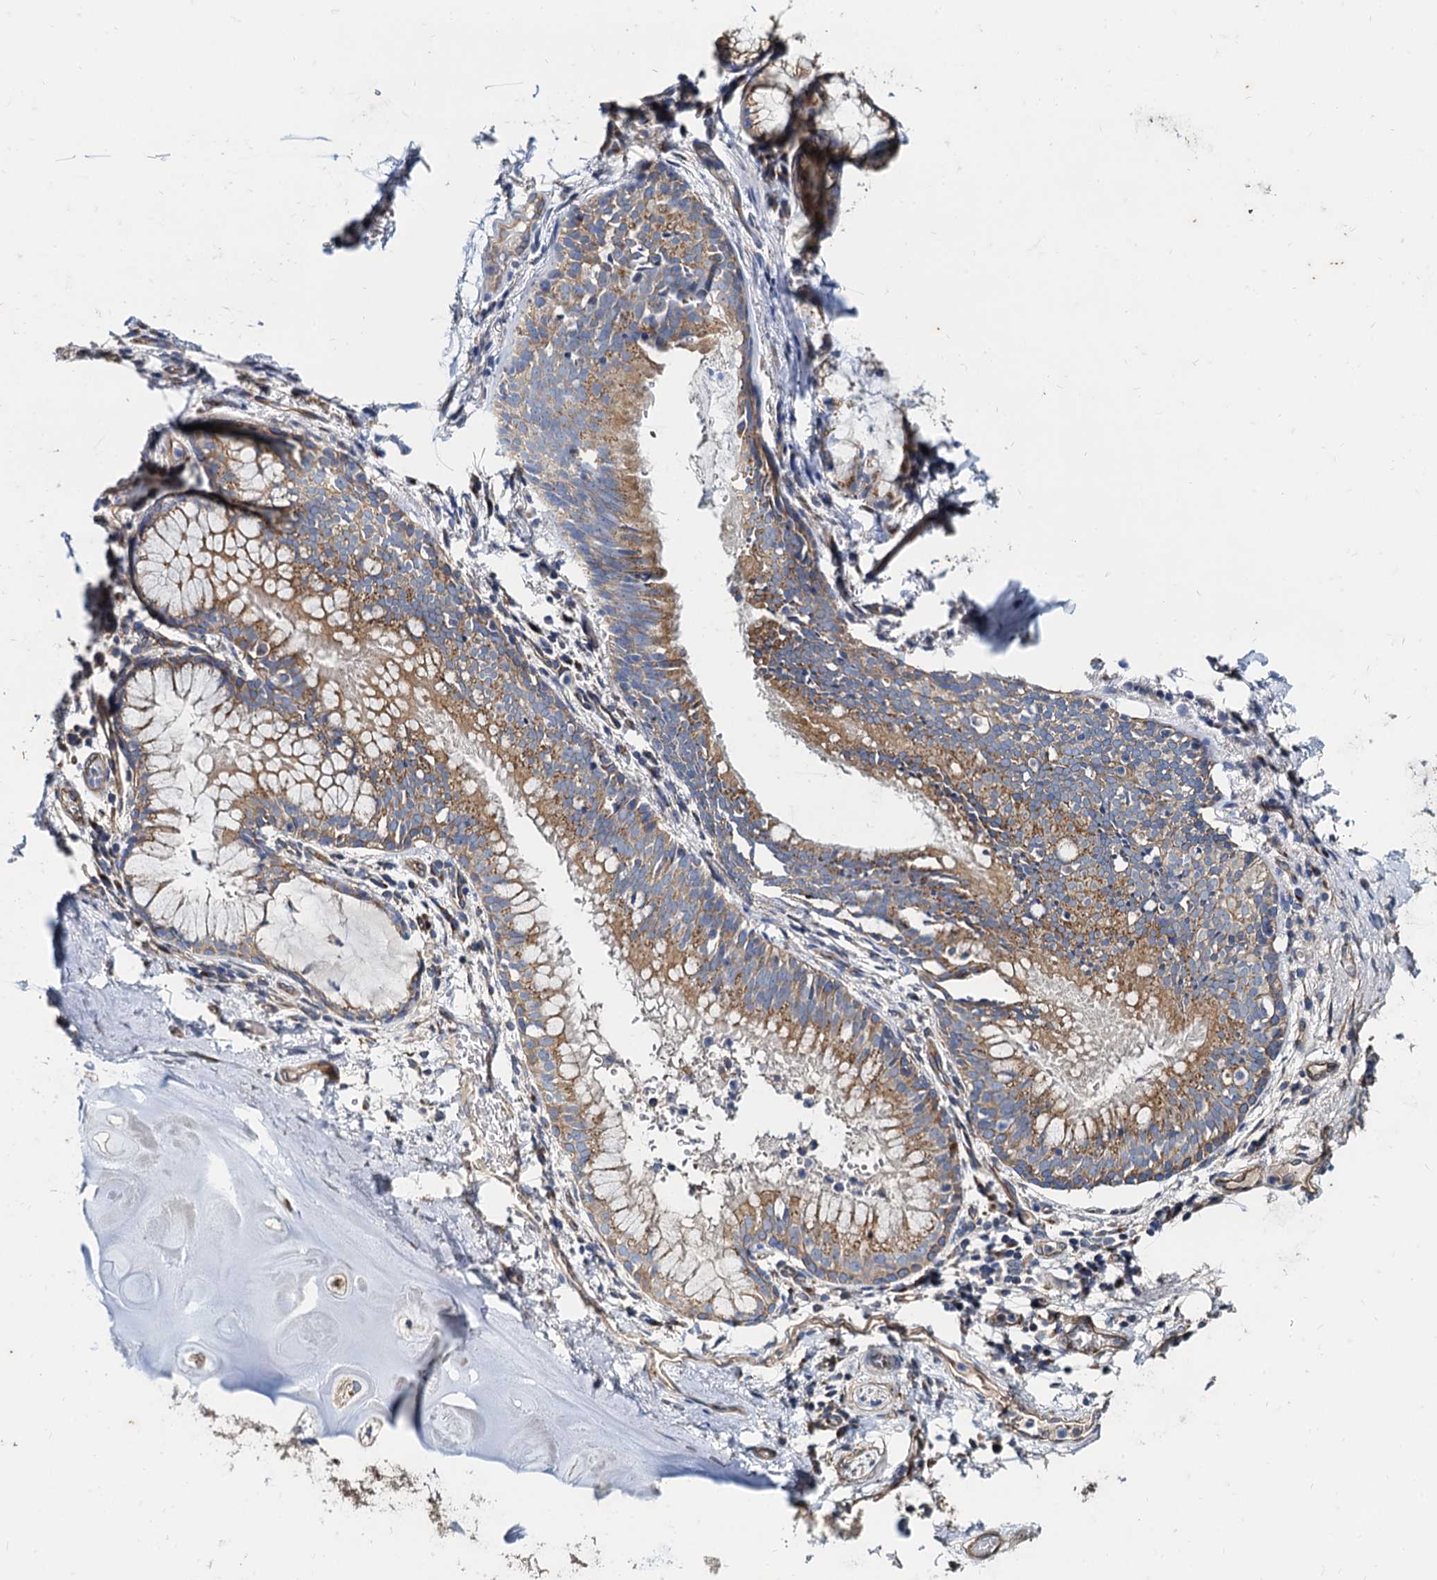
{"staining": {"intensity": "negative", "quantity": "none", "location": "none"}, "tissue": "adipose tissue", "cell_type": "Adipocytes", "image_type": "normal", "snomed": [{"axis": "morphology", "description": "Normal tissue, NOS"}, {"axis": "topography", "description": "Lymph node"}, {"axis": "topography", "description": "Cartilage tissue"}, {"axis": "topography", "description": "Bronchus"}], "caption": "A high-resolution image shows immunohistochemistry (IHC) staining of benign adipose tissue, which exhibits no significant staining in adipocytes. (DAB IHC, high magnification).", "gene": "NGRN", "patient": {"sex": "male", "age": 63}}